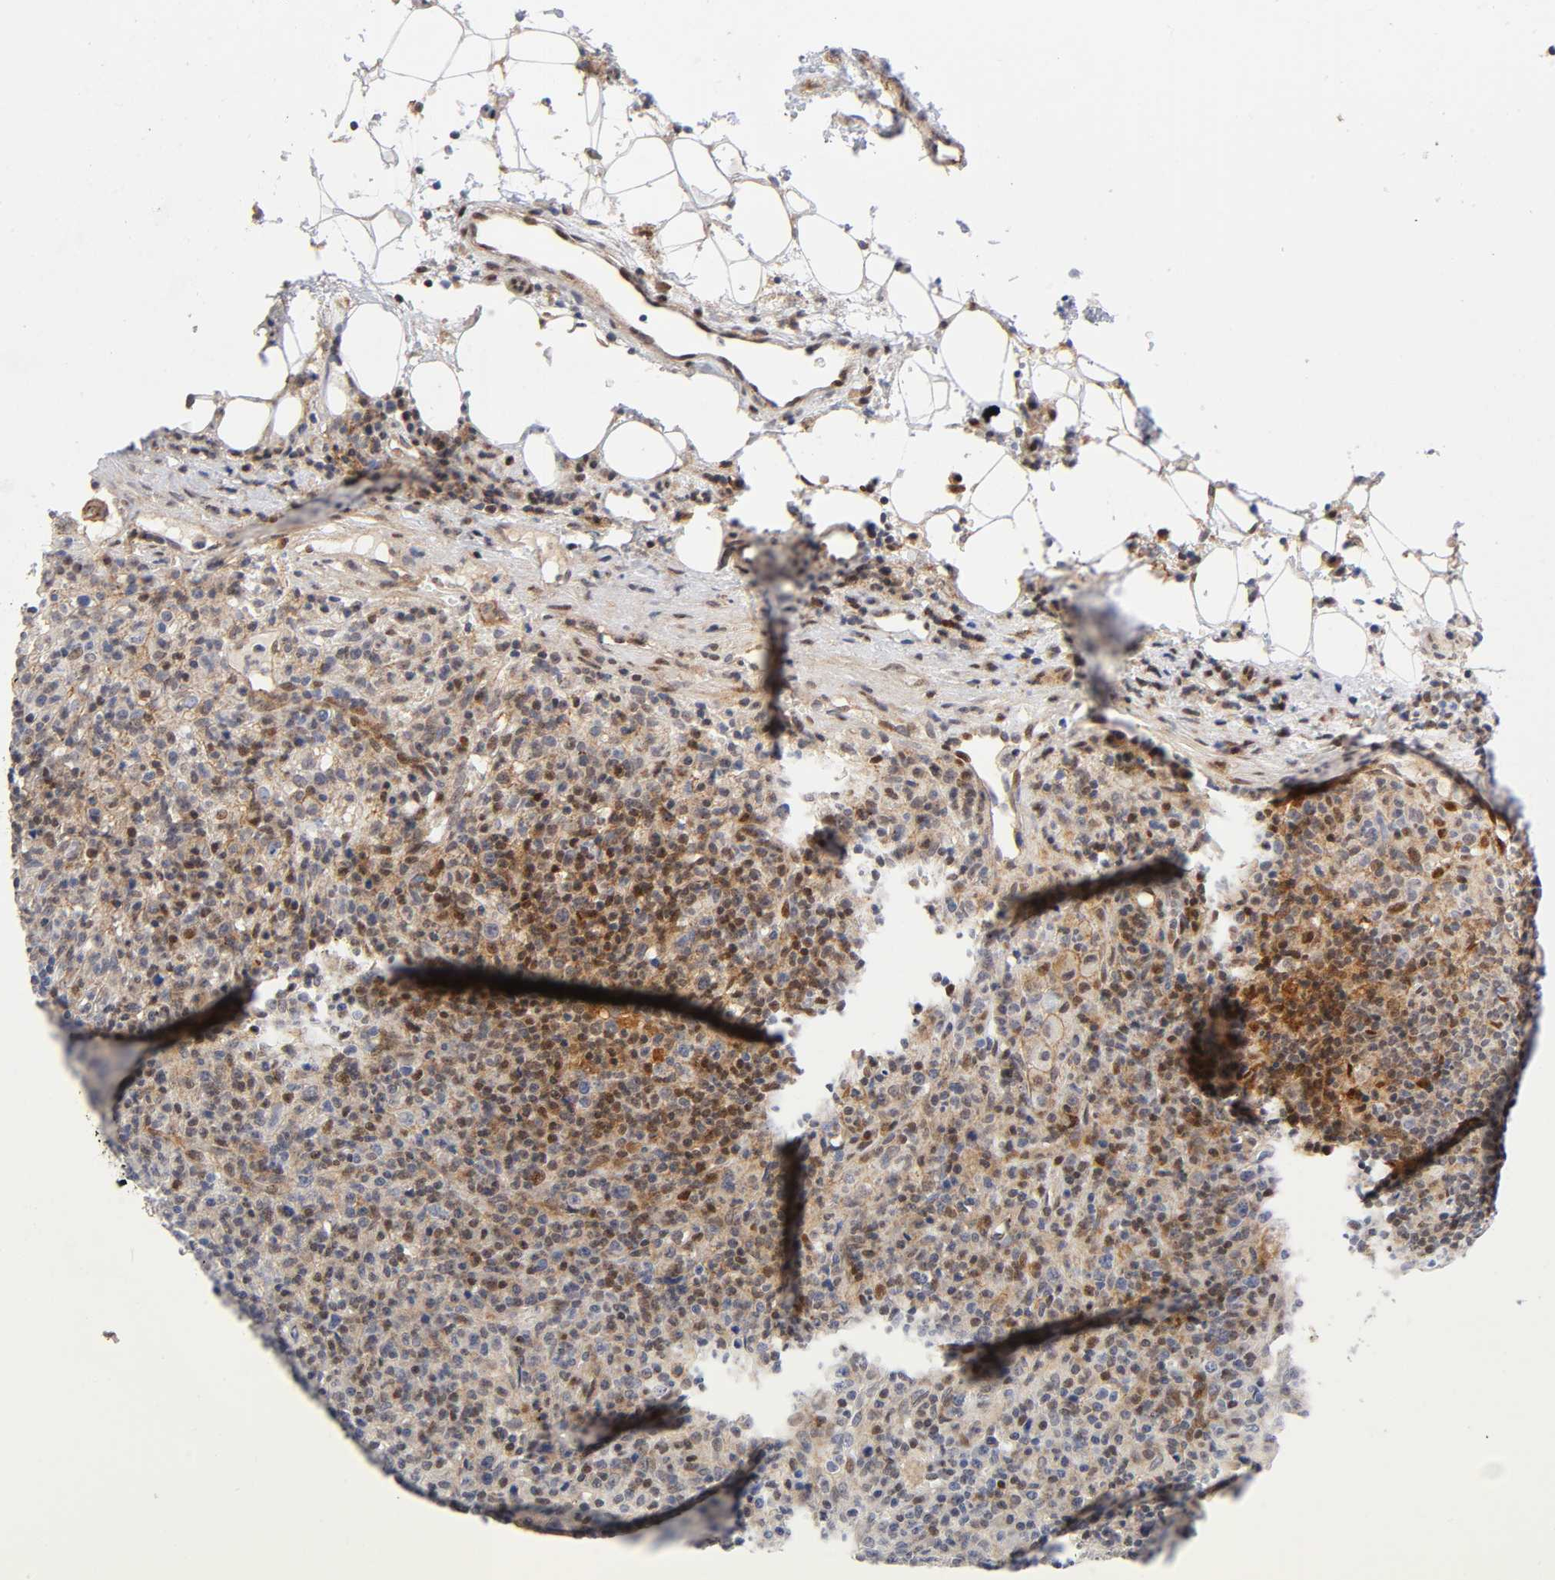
{"staining": {"intensity": "moderate", "quantity": "25%-75%", "location": "cytoplasmic/membranous,nuclear"}, "tissue": "lymphoma", "cell_type": "Tumor cells", "image_type": "cancer", "snomed": [{"axis": "morphology", "description": "Hodgkin's disease, NOS"}, {"axis": "topography", "description": "Lymph node"}], "caption": "The image demonstrates a brown stain indicating the presence of a protein in the cytoplasmic/membranous and nuclear of tumor cells in Hodgkin's disease.", "gene": "ANXA7", "patient": {"sex": "male", "age": 65}}